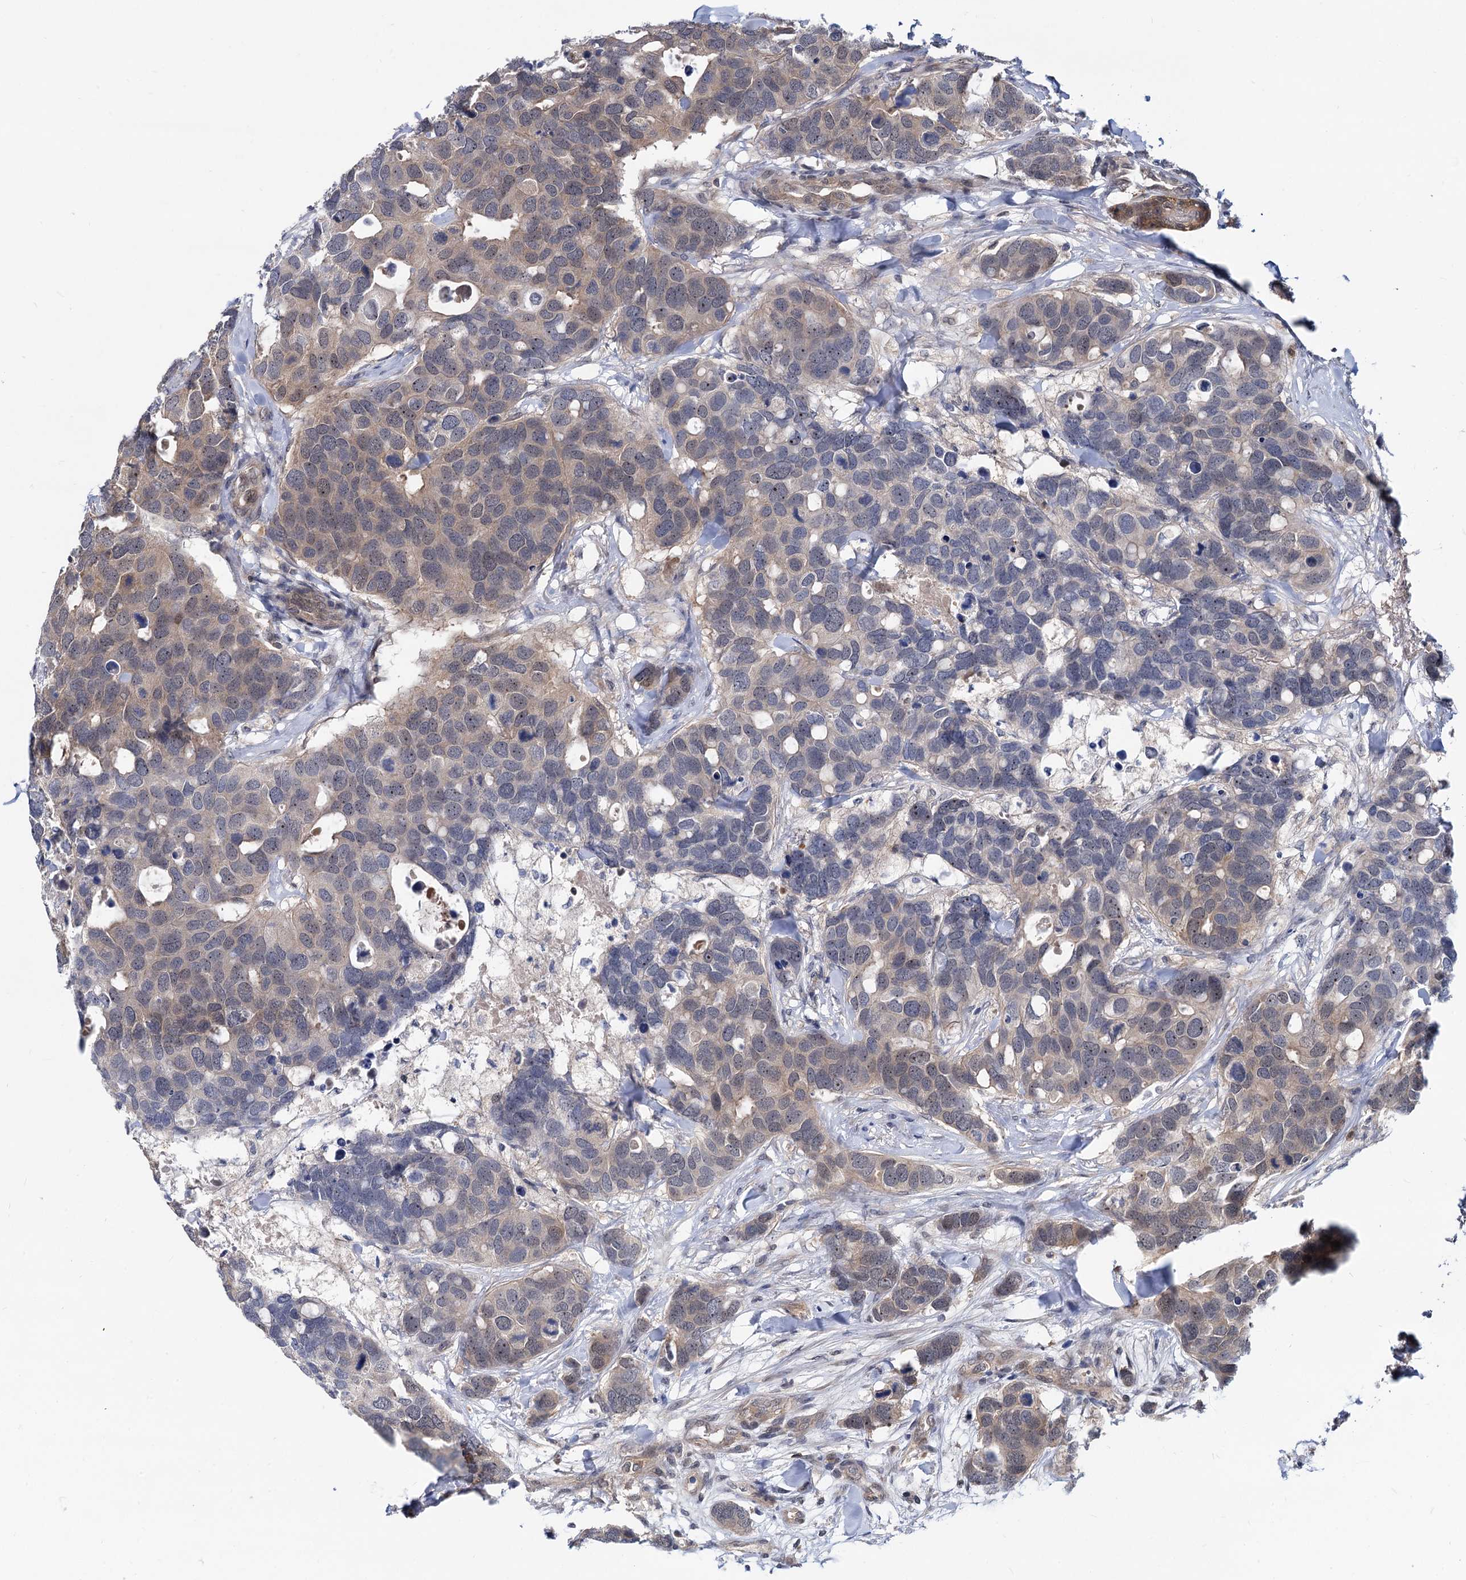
{"staining": {"intensity": "weak", "quantity": "25%-75%", "location": "cytoplasmic/membranous,nuclear"}, "tissue": "breast cancer", "cell_type": "Tumor cells", "image_type": "cancer", "snomed": [{"axis": "morphology", "description": "Duct carcinoma"}, {"axis": "topography", "description": "Breast"}], "caption": "This photomicrograph displays invasive ductal carcinoma (breast) stained with immunohistochemistry to label a protein in brown. The cytoplasmic/membranous and nuclear of tumor cells show weak positivity for the protein. Nuclei are counter-stained blue.", "gene": "SNX15", "patient": {"sex": "female", "age": 83}}